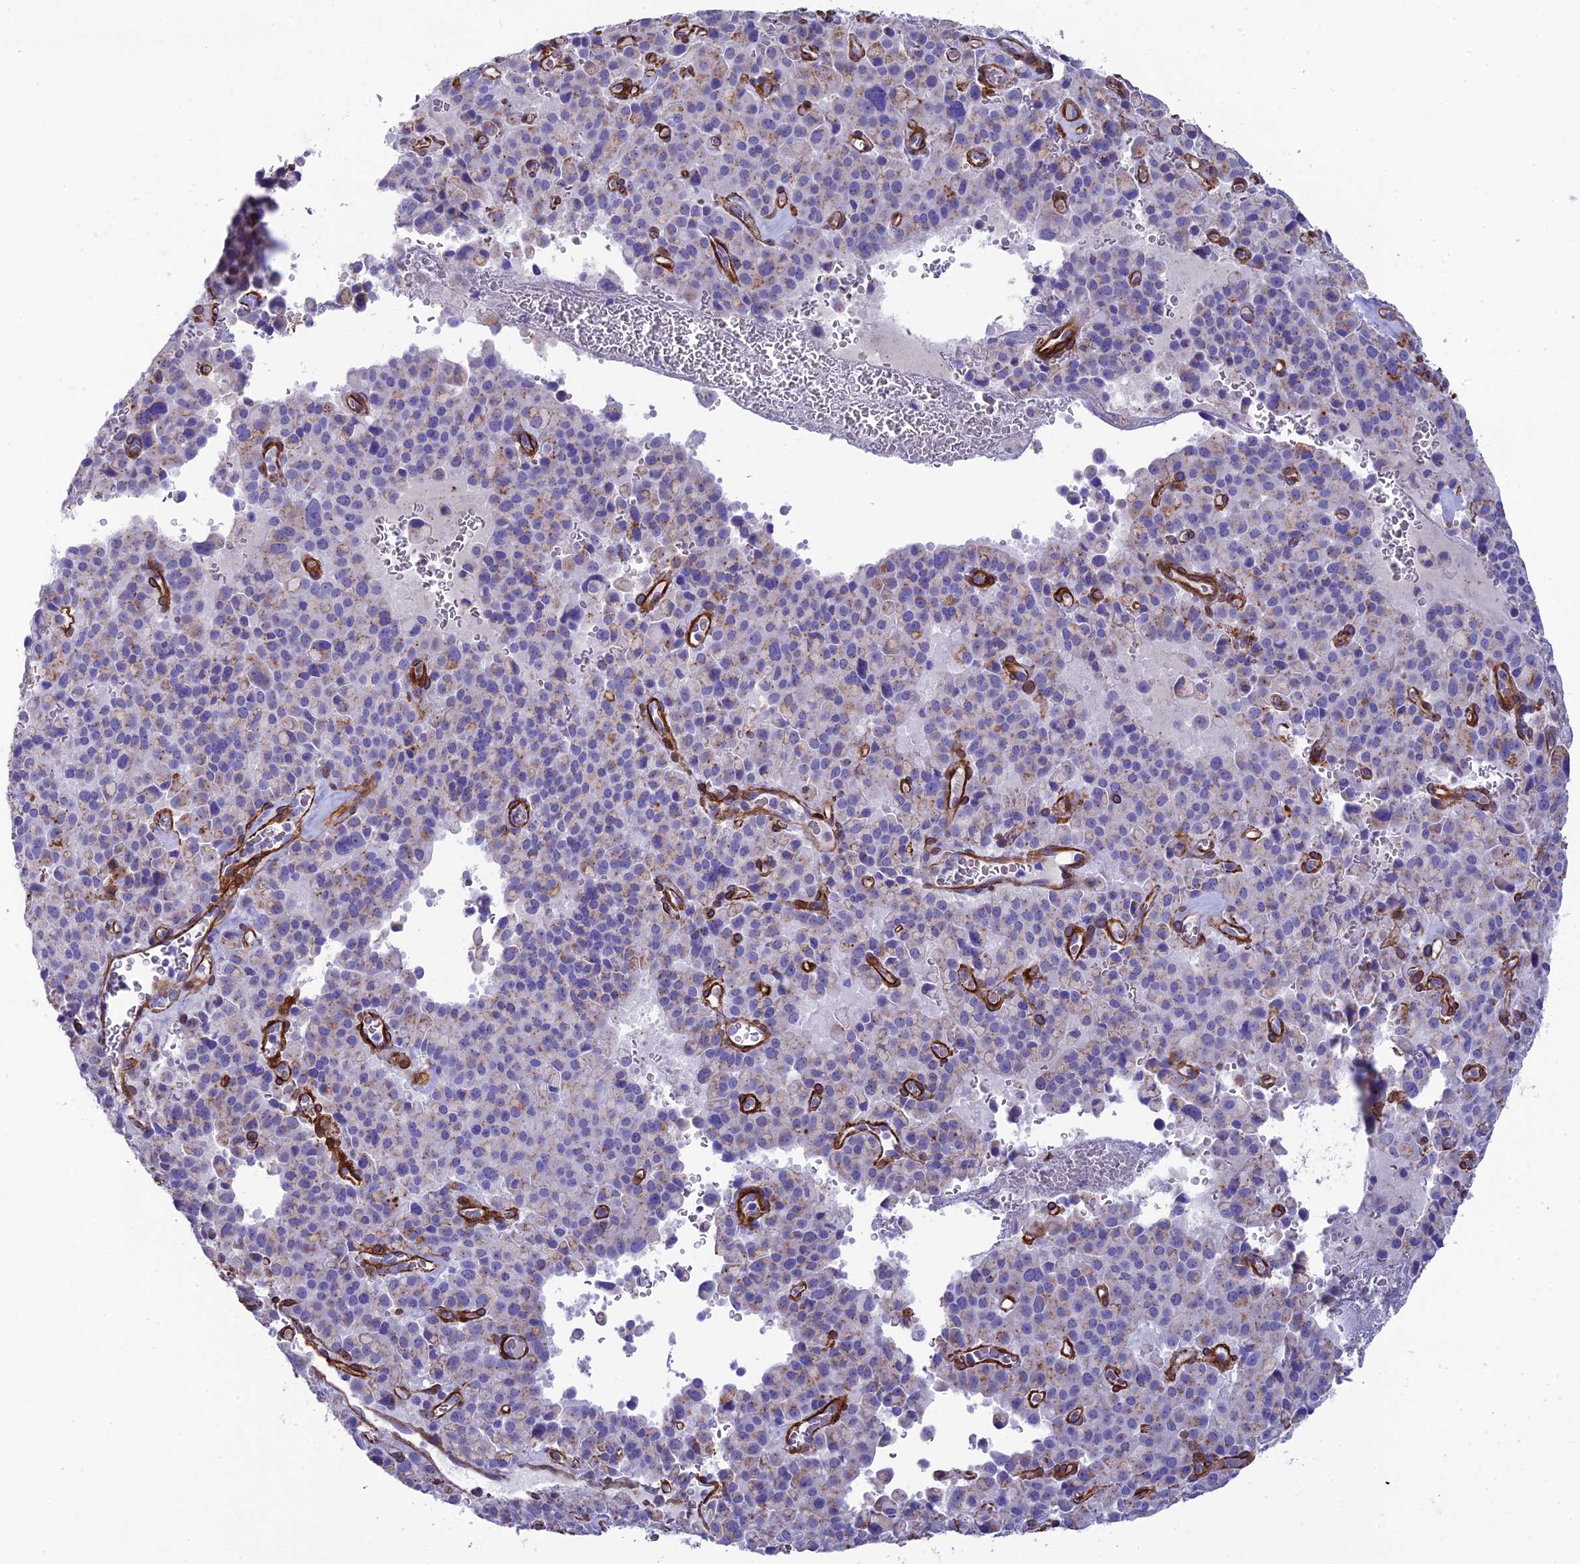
{"staining": {"intensity": "weak", "quantity": "25%-75%", "location": "cytoplasmic/membranous"}, "tissue": "pancreatic cancer", "cell_type": "Tumor cells", "image_type": "cancer", "snomed": [{"axis": "morphology", "description": "Adenocarcinoma, NOS"}, {"axis": "topography", "description": "Pancreas"}], "caption": "Protein staining exhibits weak cytoplasmic/membranous positivity in about 25%-75% of tumor cells in adenocarcinoma (pancreatic).", "gene": "TNS1", "patient": {"sex": "male", "age": 65}}